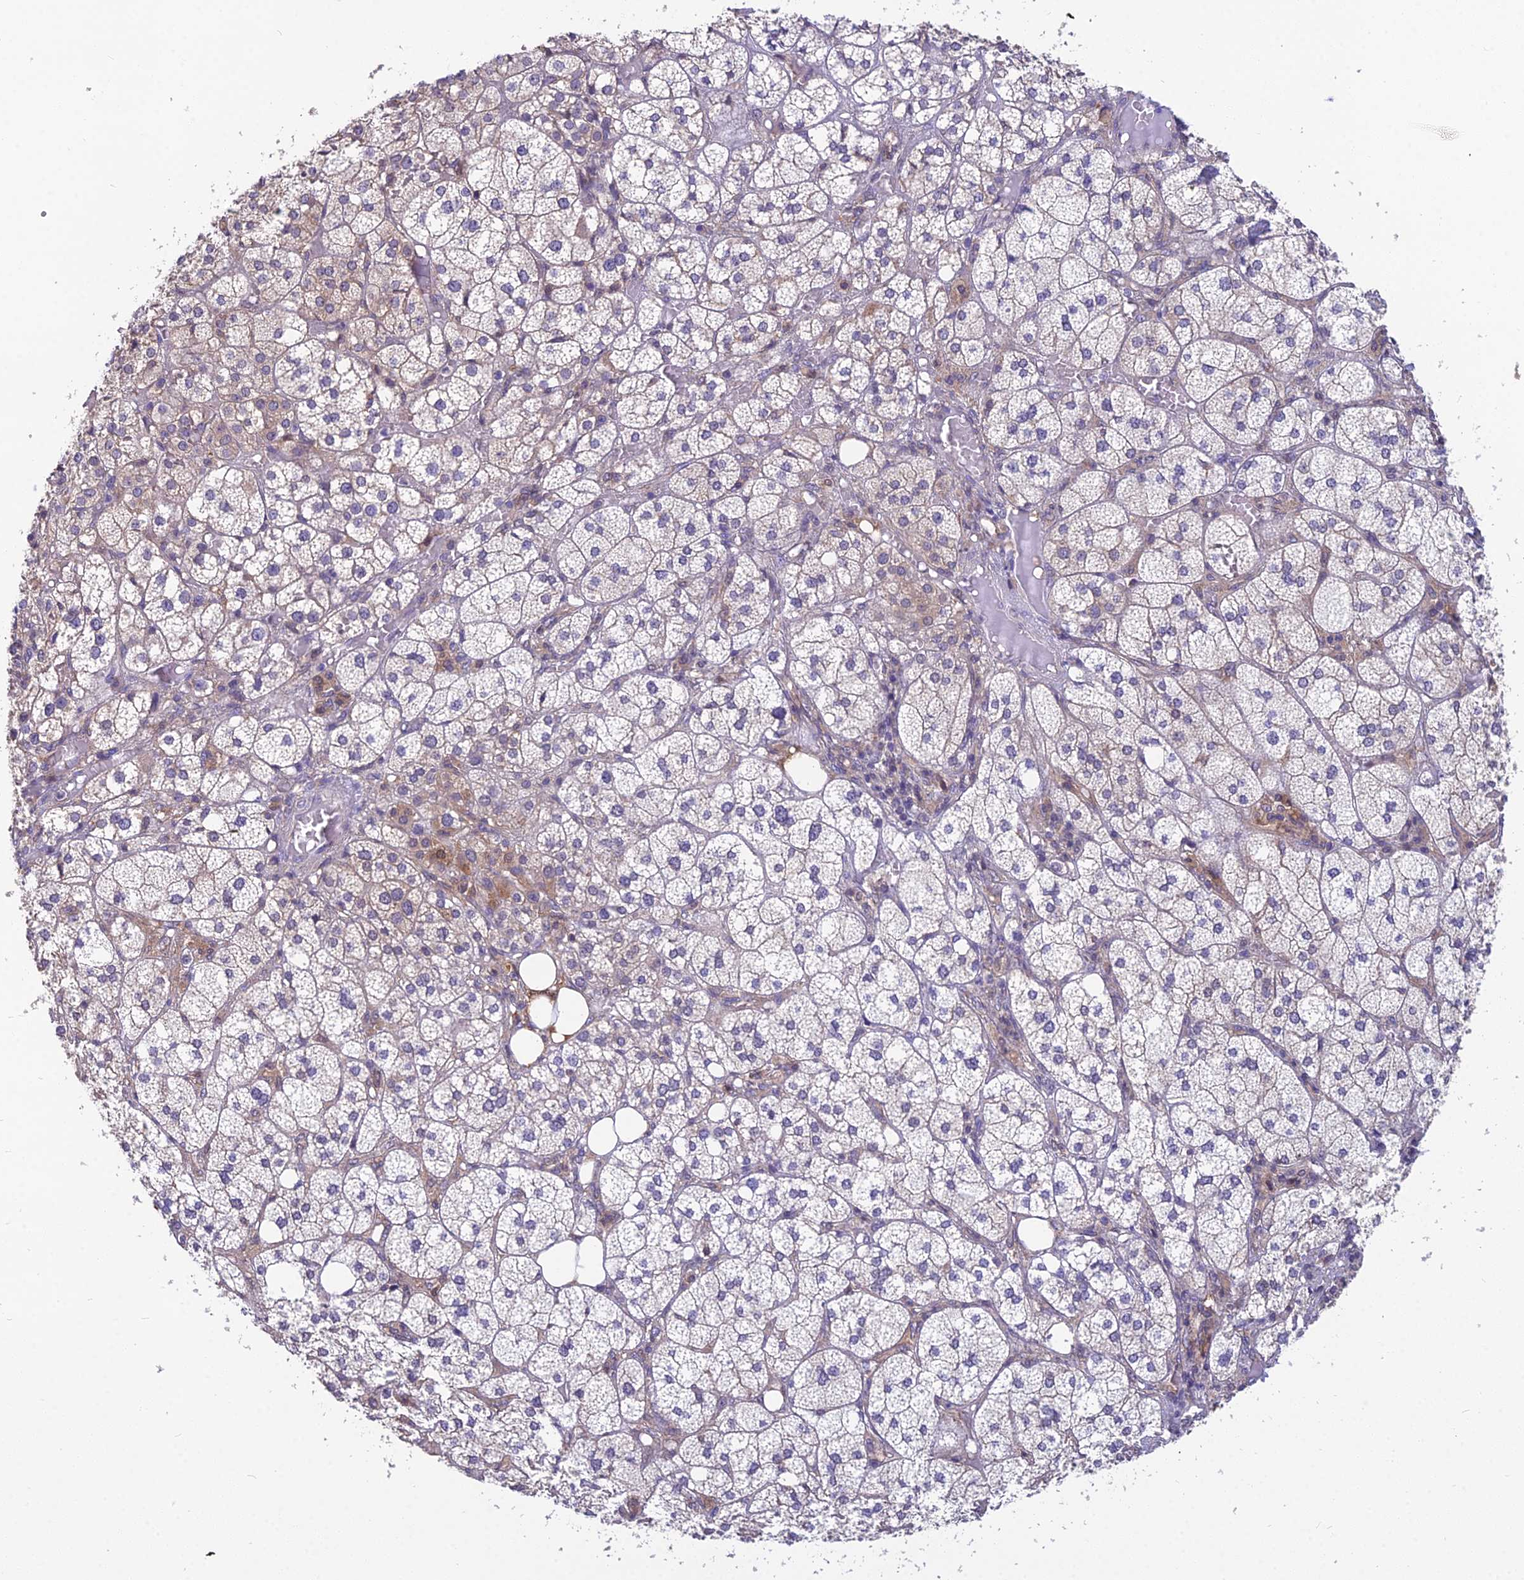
{"staining": {"intensity": "moderate", "quantity": "<25%", "location": "cytoplasmic/membranous,nuclear"}, "tissue": "adrenal gland", "cell_type": "Glandular cells", "image_type": "normal", "snomed": [{"axis": "morphology", "description": "Normal tissue, NOS"}, {"axis": "topography", "description": "Adrenal gland"}], "caption": "High-power microscopy captured an immunohistochemistry micrograph of unremarkable adrenal gland, revealing moderate cytoplasmic/membranous,nuclear expression in approximately <25% of glandular cells.", "gene": "MVD", "patient": {"sex": "female", "age": 61}}